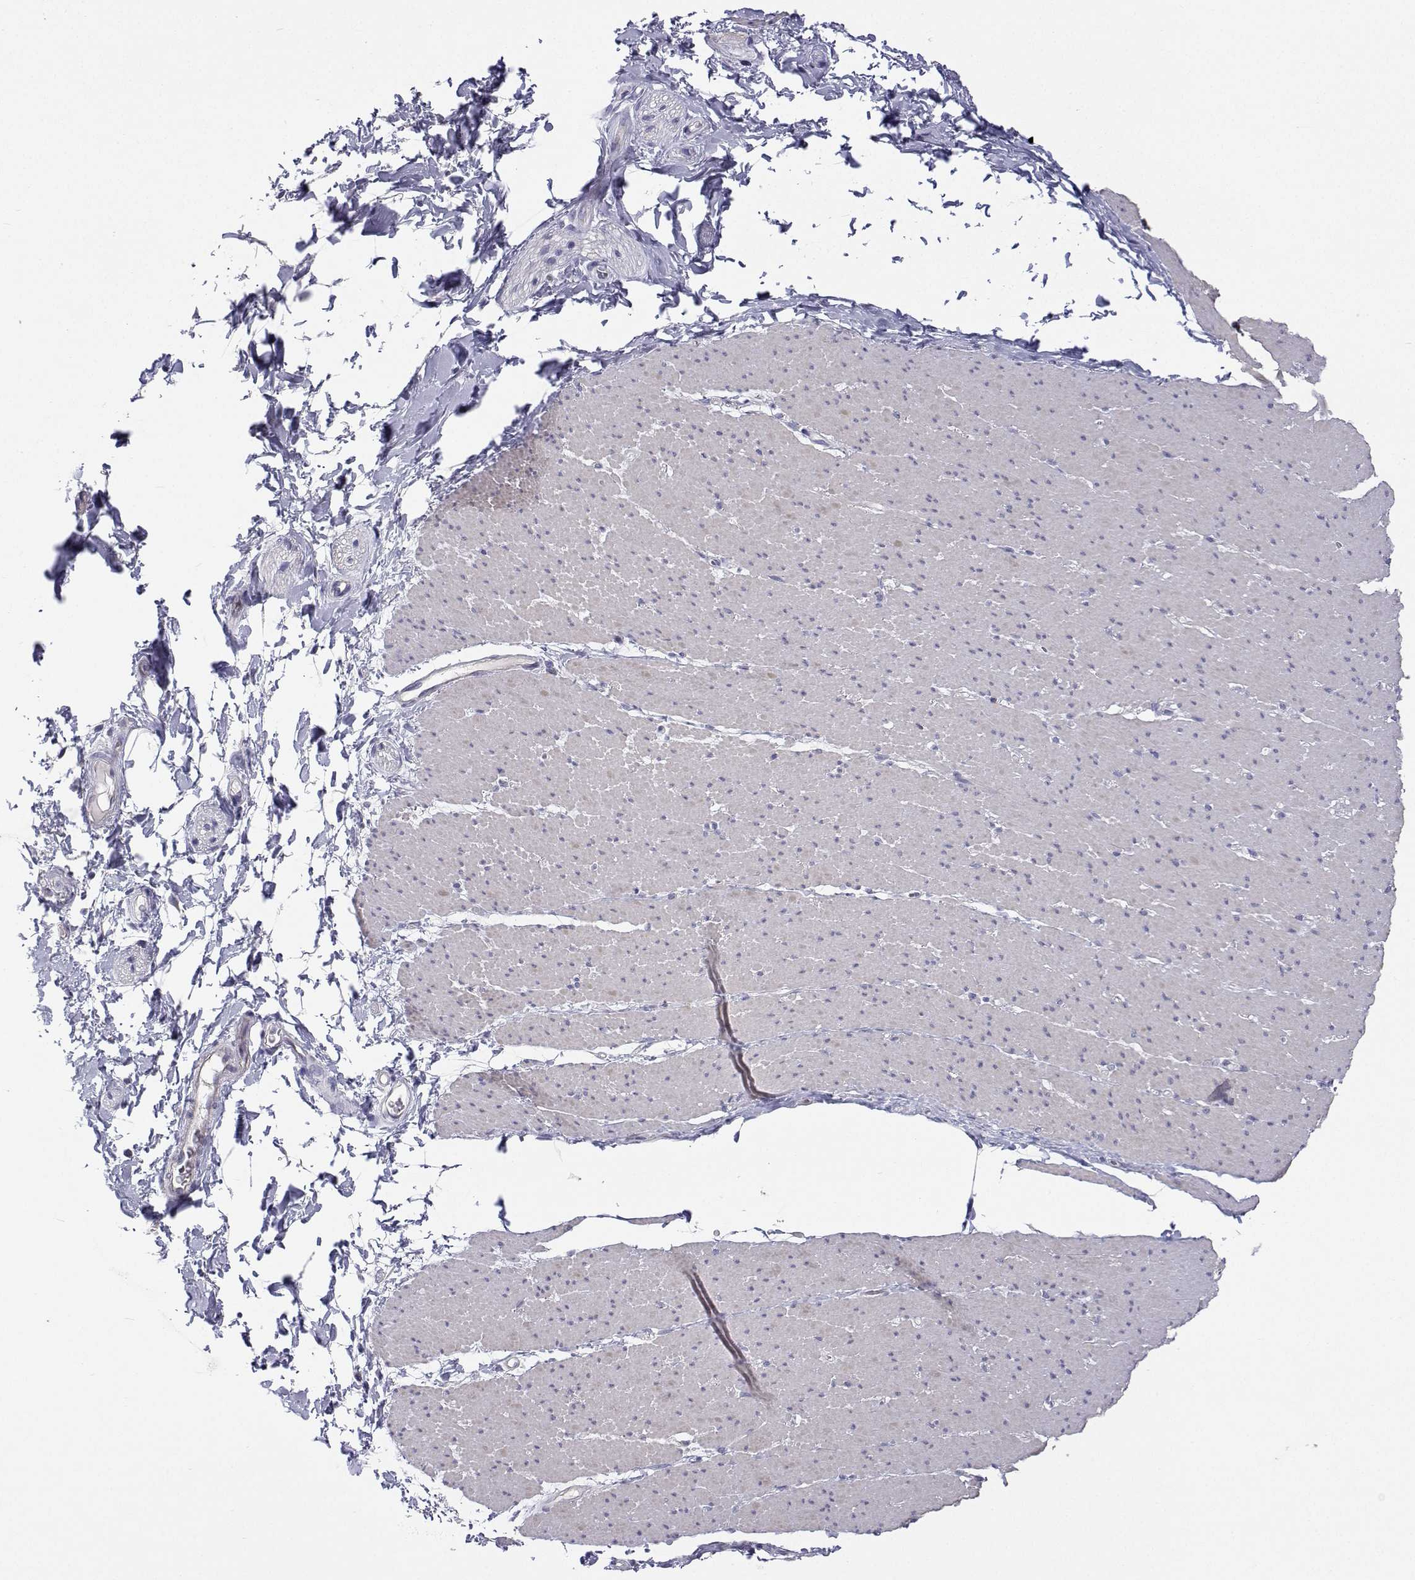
{"staining": {"intensity": "negative", "quantity": "none", "location": "none"}, "tissue": "smooth muscle", "cell_type": "Smooth muscle cells", "image_type": "normal", "snomed": [{"axis": "morphology", "description": "Normal tissue, NOS"}, {"axis": "topography", "description": "Smooth muscle"}, {"axis": "topography", "description": "Rectum"}], "caption": "The IHC histopathology image has no significant positivity in smooth muscle cells of smooth muscle.", "gene": "ANKRD65", "patient": {"sex": "male", "age": 53}}